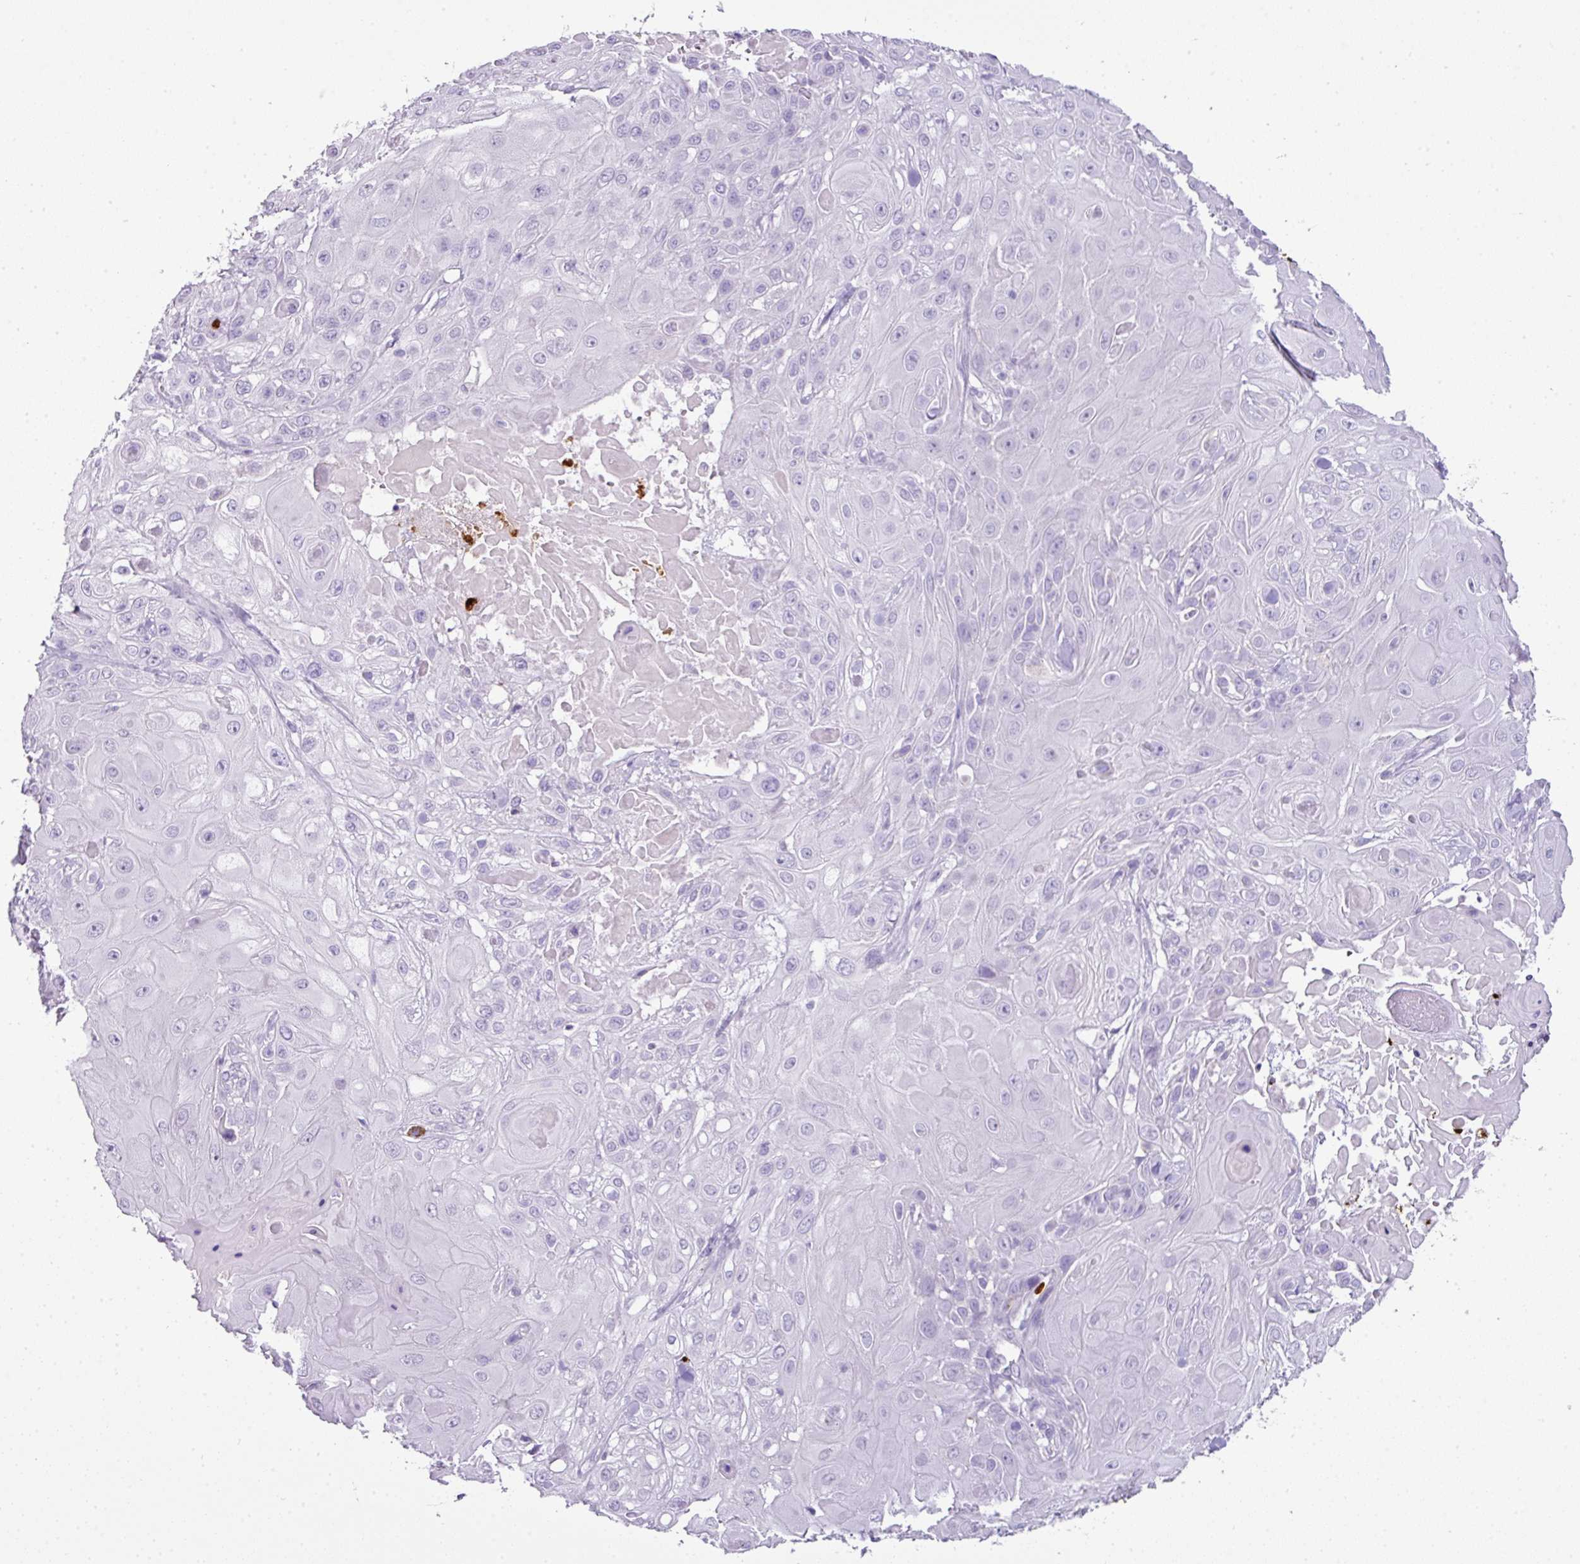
{"staining": {"intensity": "negative", "quantity": "none", "location": "none"}, "tissue": "skin cancer", "cell_type": "Tumor cells", "image_type": "cancer", "snomed": [{"axis": "morphology", "description": "Normal tissue, NOS"}, {"axis": "morphology", "description": "Squamous cell carcinoma, NOS"}, {"axis": "topography", "description": "Skin"}, {"axis": "topography", "description": "Cartilage tissue"}], "caption": "Micrograph shows no significant protein positivity in tumor cells of skin squamous cell carcinoma. The staining was performed using DAB to visualize the protein expression in brown, while the nuclei were stained in blue with hematoxylin (Magnification: 20x).", "gene": "CTSG", "patient": {"sex": "female", "age": 79}}